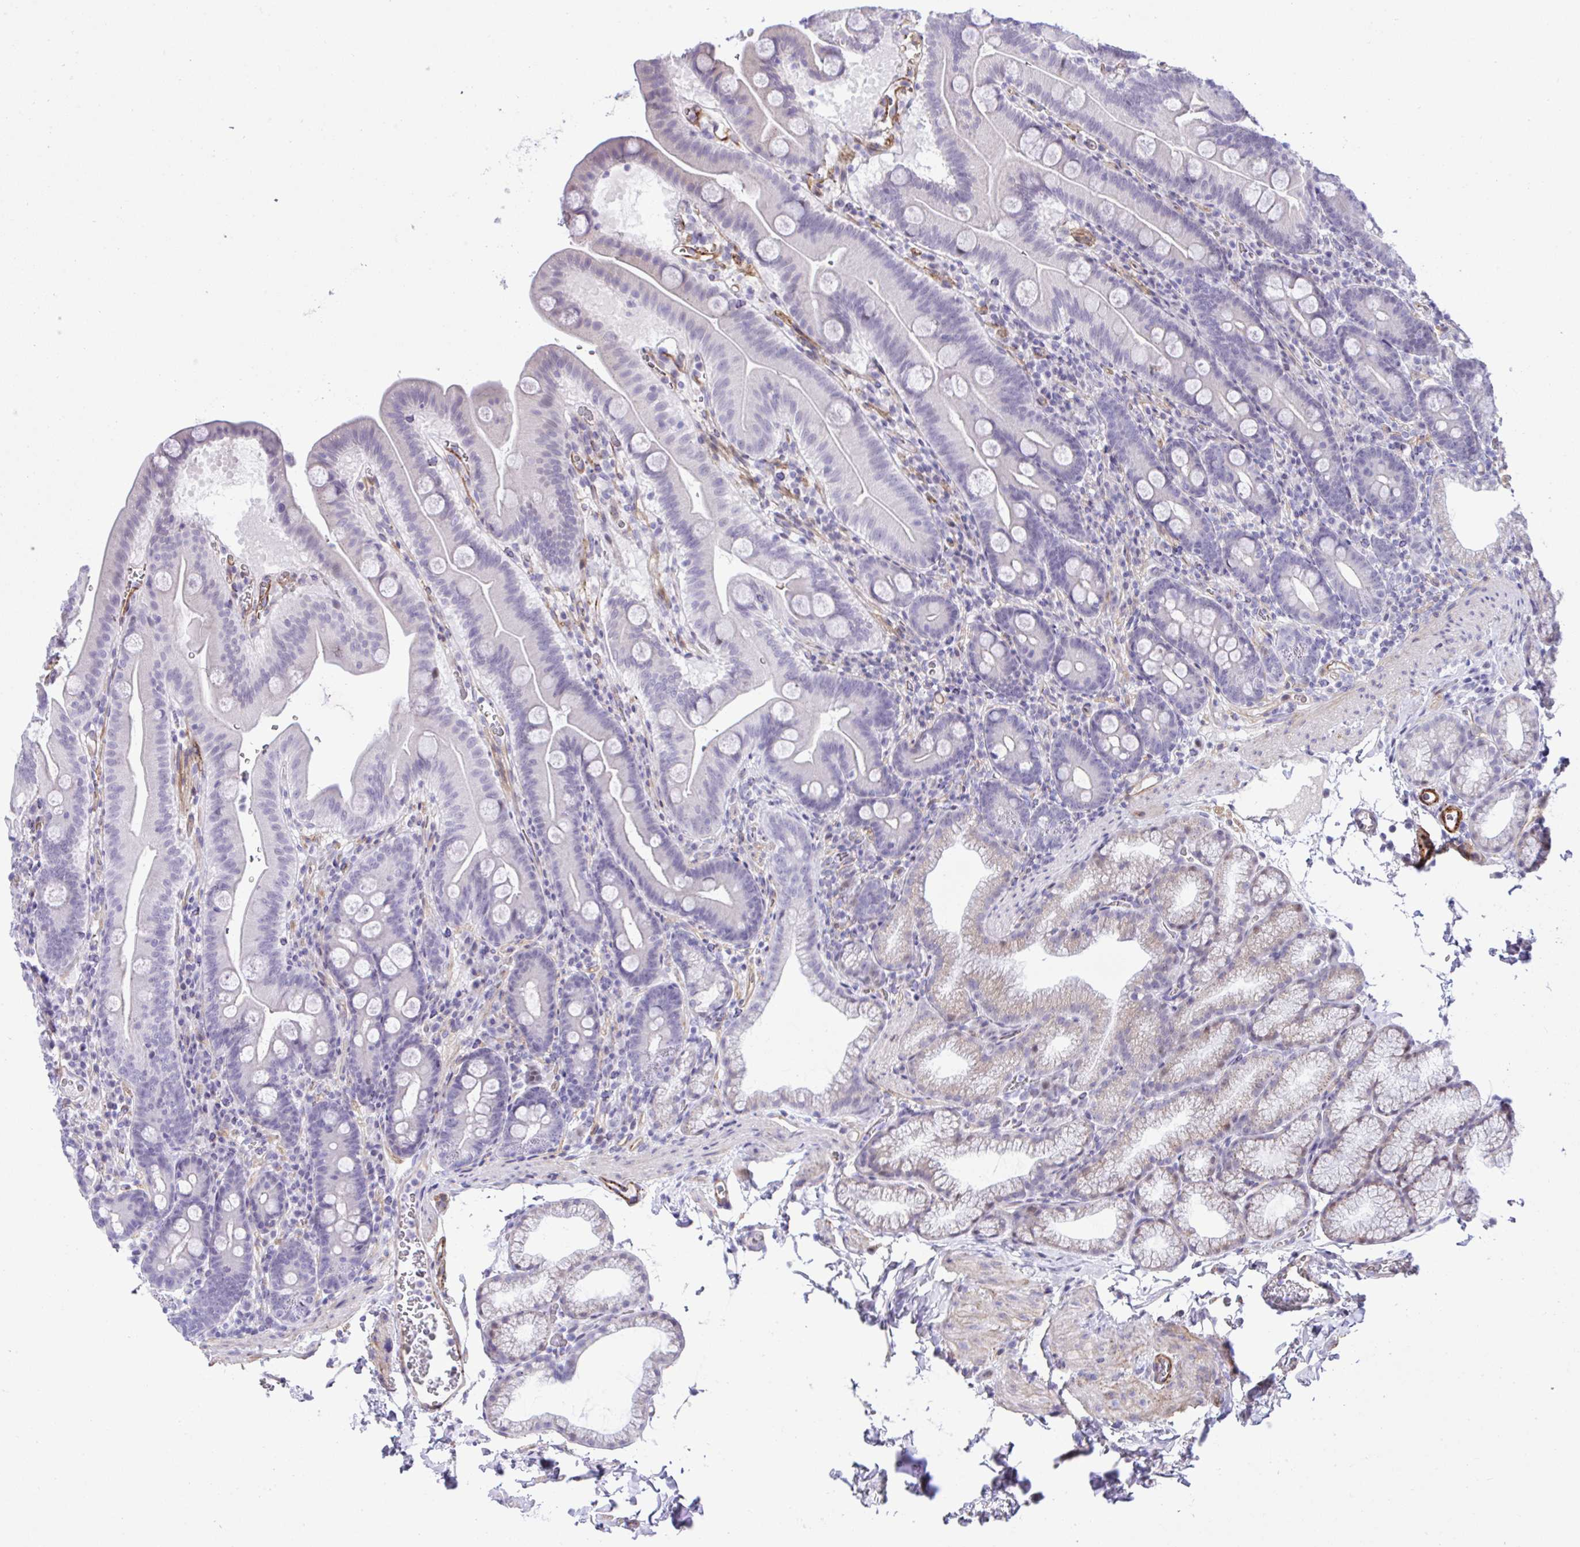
{"staining": {"intensity": "negative", "quantity": "none", "location": "none"}, "tissue": "duodenum", "cell_type": "Glandular cells", "image_type": "normal", "snomed": [{"axis": "morphology", "description": "Normal tissue, NOS"}, {"axis": "topography", "description": "Duodenum"}], "caption": "The photomicrograph exhibits no staining of glandular cells in normal duodenum.", "gene": "FBXO34", "patient": {"sex": "male", "age": 59}}